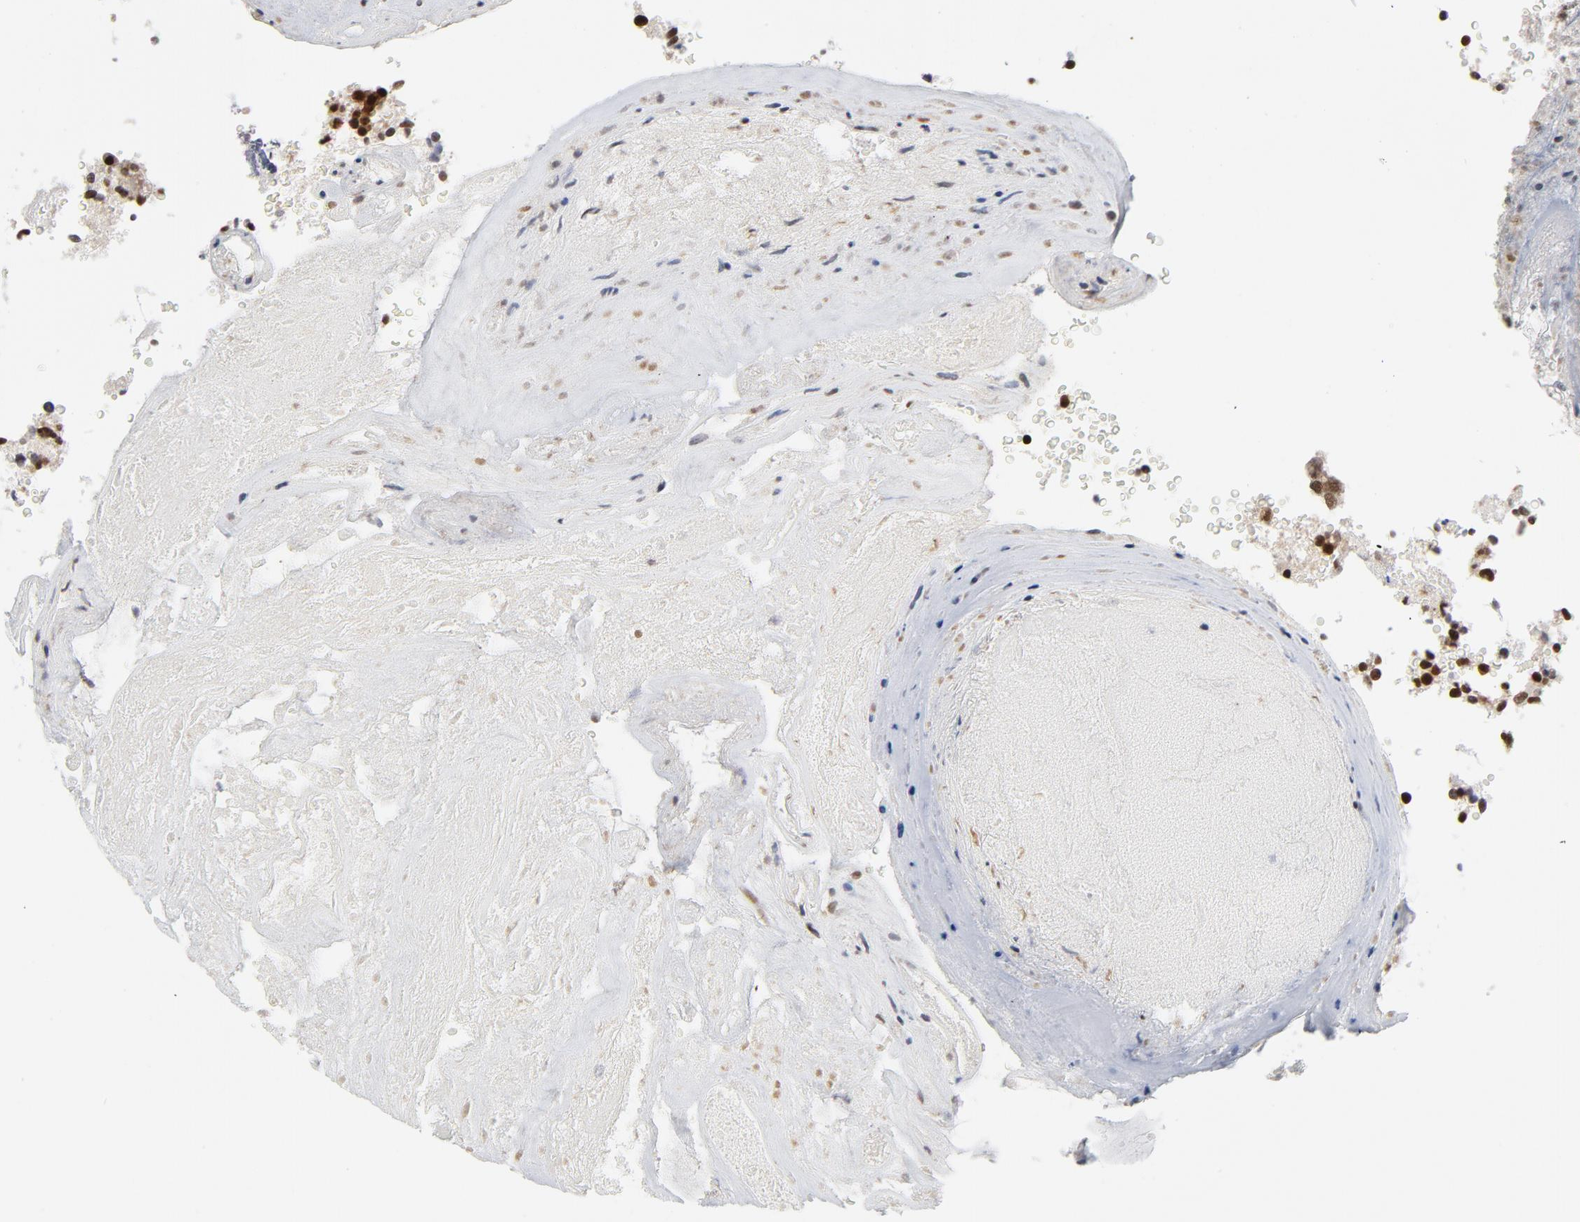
{"staining": {"intensity": "moderate", "quantity": "25%-75%", "location": "nuclear"}, "tissue": "glioma", "cell_type": "Tumor cells", "image_type": "cancer", "snomed": [{"axis": "morphology", "description": "Normal tissue, NOS"}, {"axis": "morphology", "description": "Glioma, malignant, High grade"}, {"axis": "topography", "description": "Cerebral cortex"}], "caption": "Moderate nuclear protein staining is seen in approximately 25%-75% of tumor cells in malignant high-grade glioma. (DAB = brown stain, brightfield microscopy at high magnification).", "gene": "RFC4", "patient": {"sex": "male", "age": 75}}